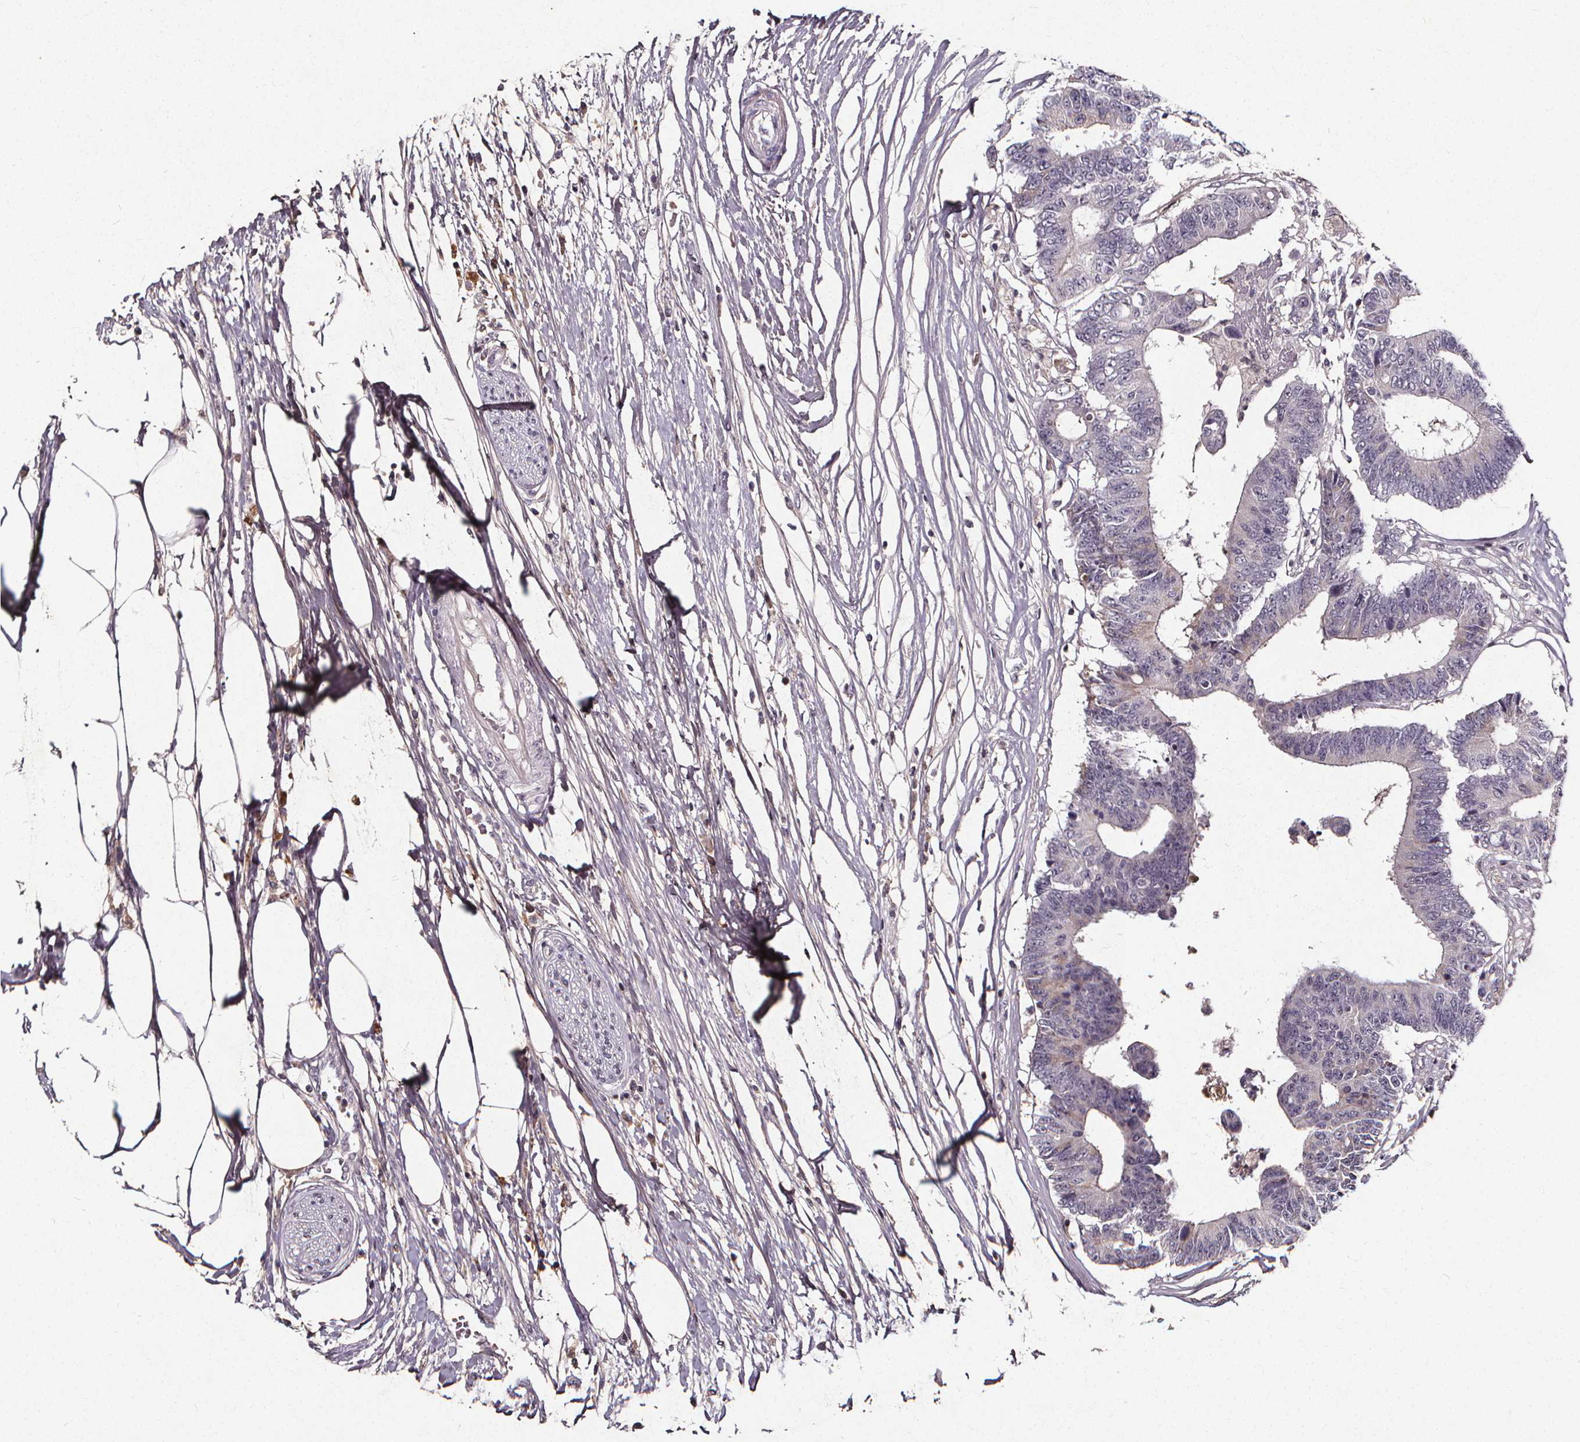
{"staining": {"intensity": "negative", "quantity": "none", "location": "none"}, "tissue": "colorectal cancer", "cell_type": "Tumor cells", "image_type": "cancer", "snomed": [{"axis": "morphology", "description": "Adenocarcinoma, NOS"}, {"axis": "topography", "description": "Colon"}], "caption": "Tumor cells are negative for brown protein staining in colorectal cancer.", "gene": "SPAG8", "patient": {"sex": "female", "age": 48}}